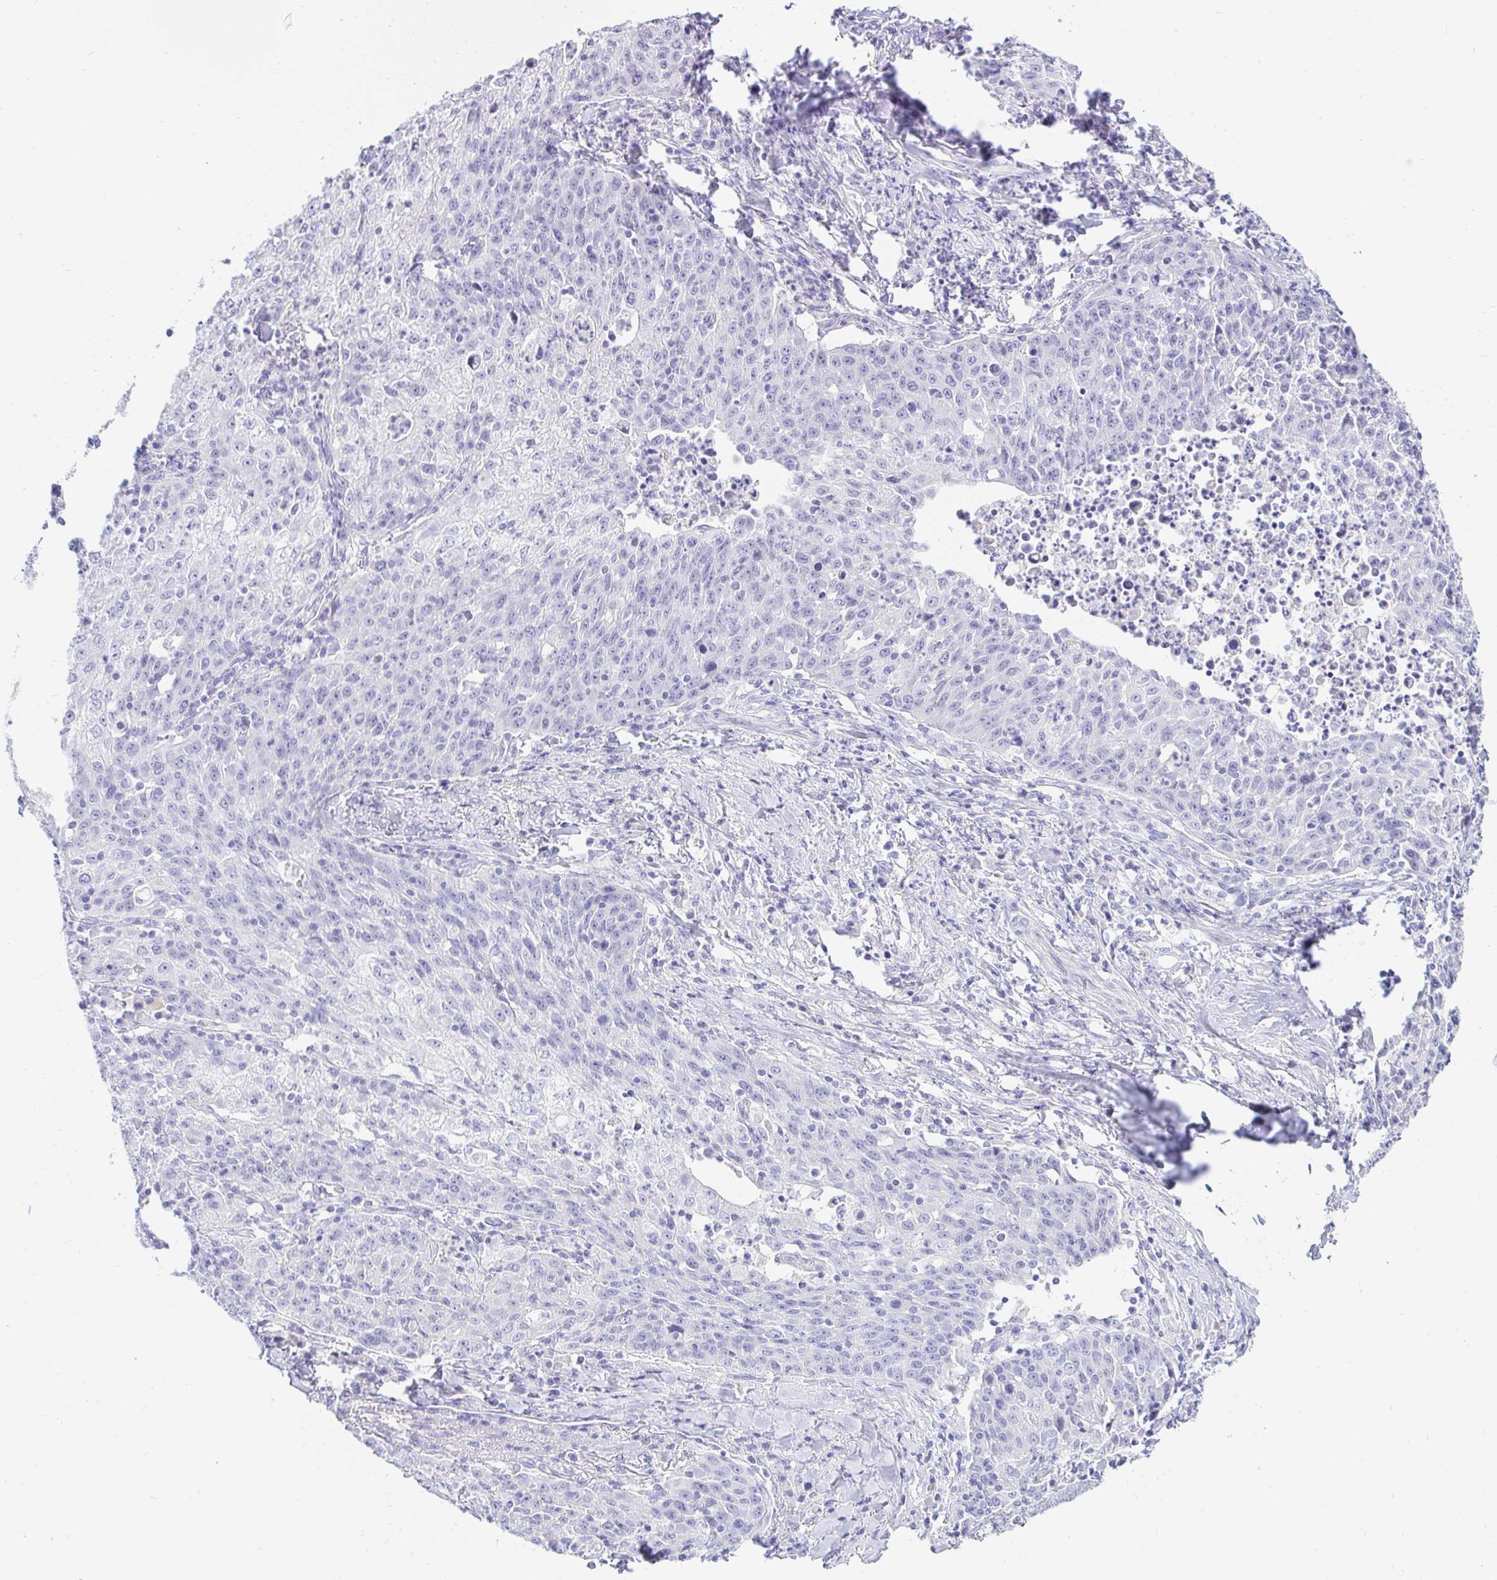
{"staining": {"intensity": "negative", "quantity": "none", "location": "none"}, "tissue": "lung cancer", "cell_type": "Tumor cells", "image_type": "cancer", "snomed": [{"axis": "morphology", "description": "Squamous cell carcinoma, NOS"}, {"axis": "morphology", "description": "Squamous cell carcinoma, metastatic, NOS"}, {"axis": "topography", "description": "Bronchus"}, {"axis": "topography", "description": "Lung"}], "caption": "An immunohistochemistry micrograph of metastatic squamous cell carcinoma (lung) is shown. There is no staining in tumor cells of metastatic squamous cell carcinoma (lung).", "gene": "NR2E1", "patient": {"sex": "male", "age": 62}}